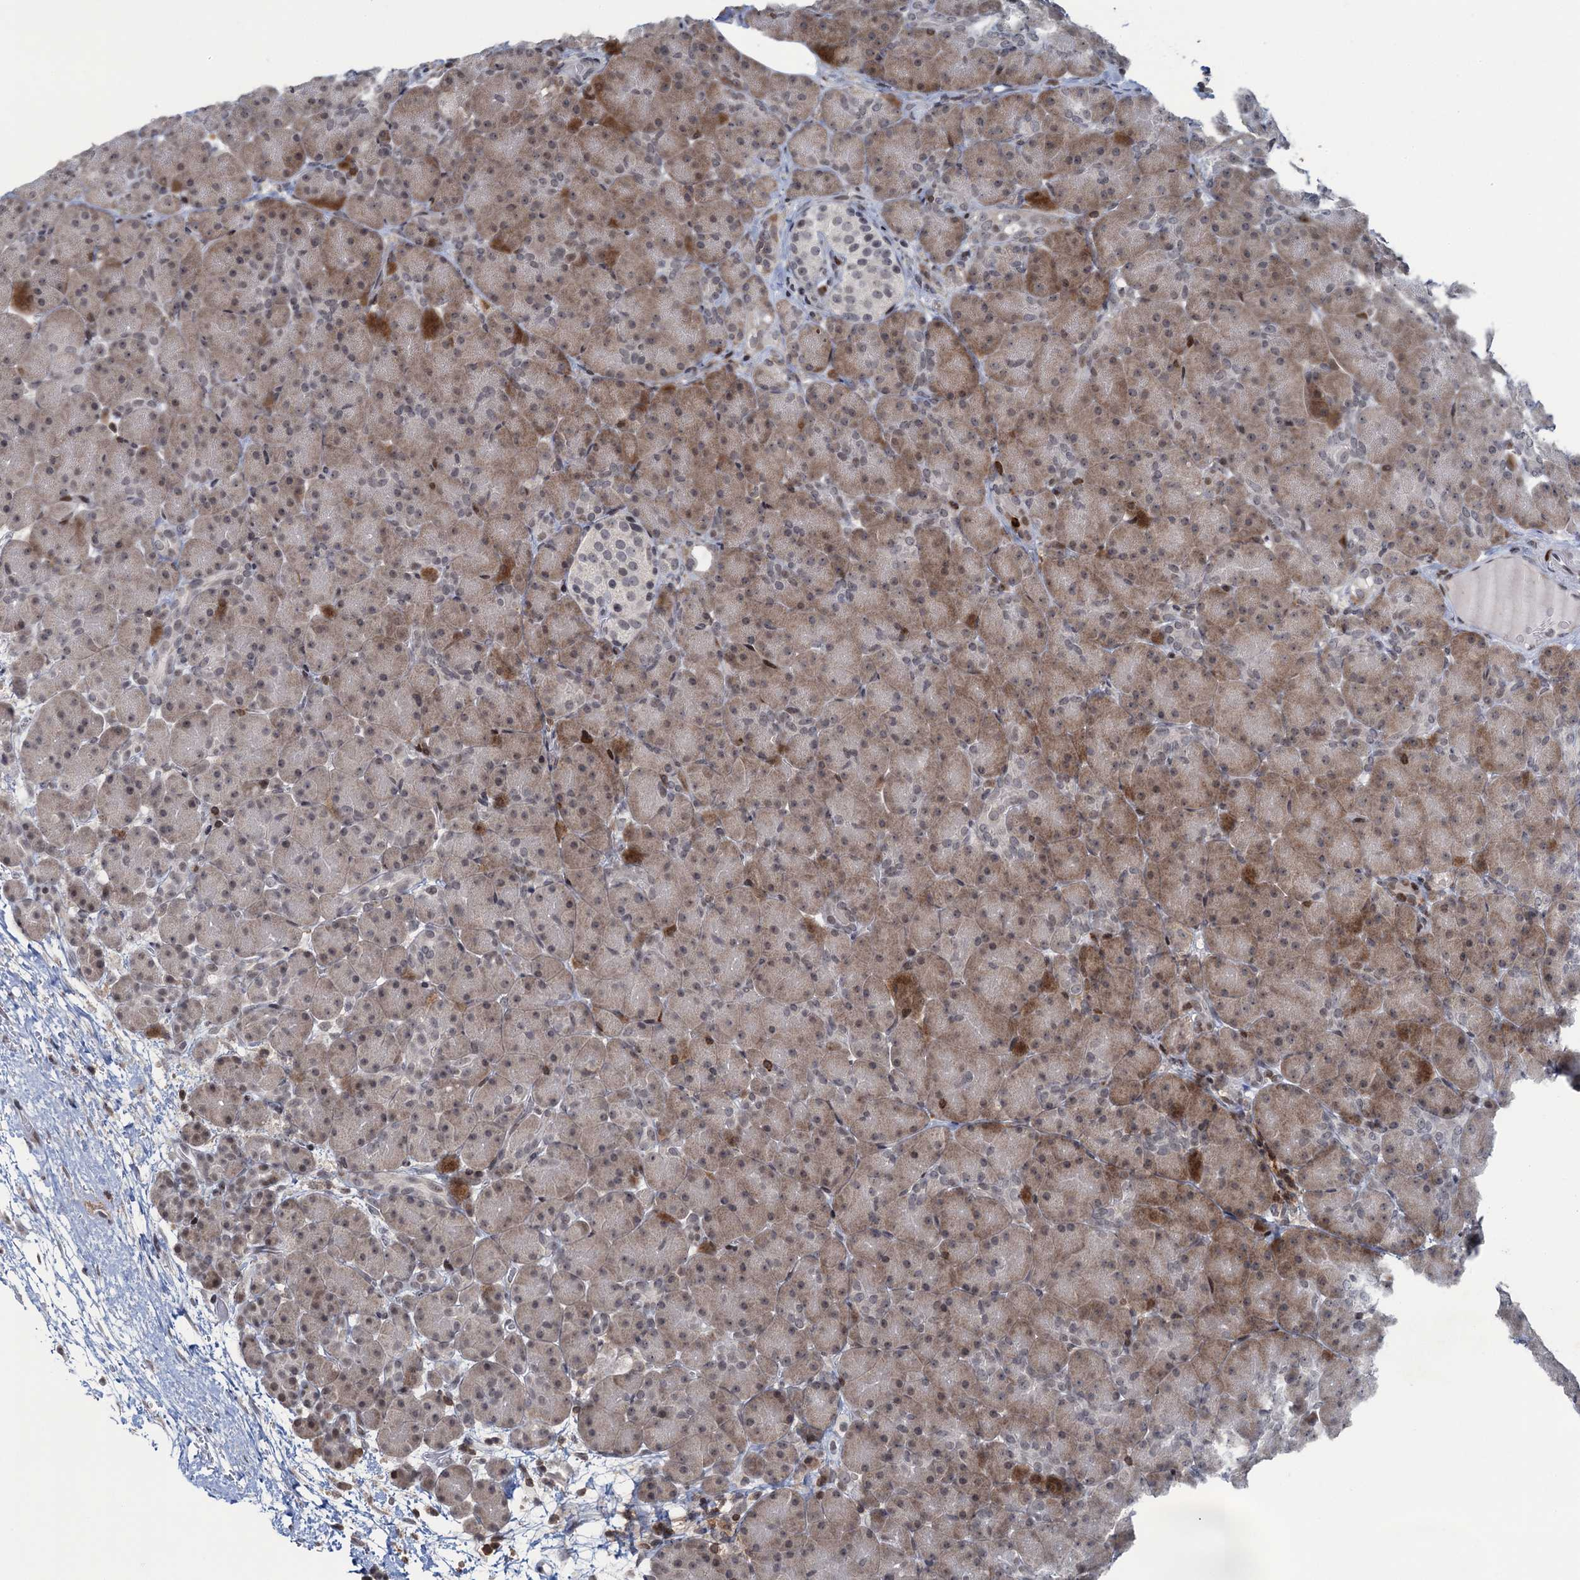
{"staining": {"intensity": "moderate", "quantity": "25%-75%", "location": "cytoplasmic/membranous"}, "tissue": "pancreas", "cell_type": "Exocrine glandular cells", "image_type": "normal", "snomed": [{"axis": "morphology", "description": "Normal tissue, NOS"}, {"axis": "topography", "description": "Pancreas"}], "caption": "The micrograph shows staining of unremarkable pancreas, revealing moderate cytoplasmic/membranous protein positivity (brown color) within exocrine glandular cells. The protein is stained brown, and the nuclei are stained in blue (DAB IHC with brightfield microscopy, high magnification).", "gene": "FYB1", "patient": {"sex": "male", "age": 66}}